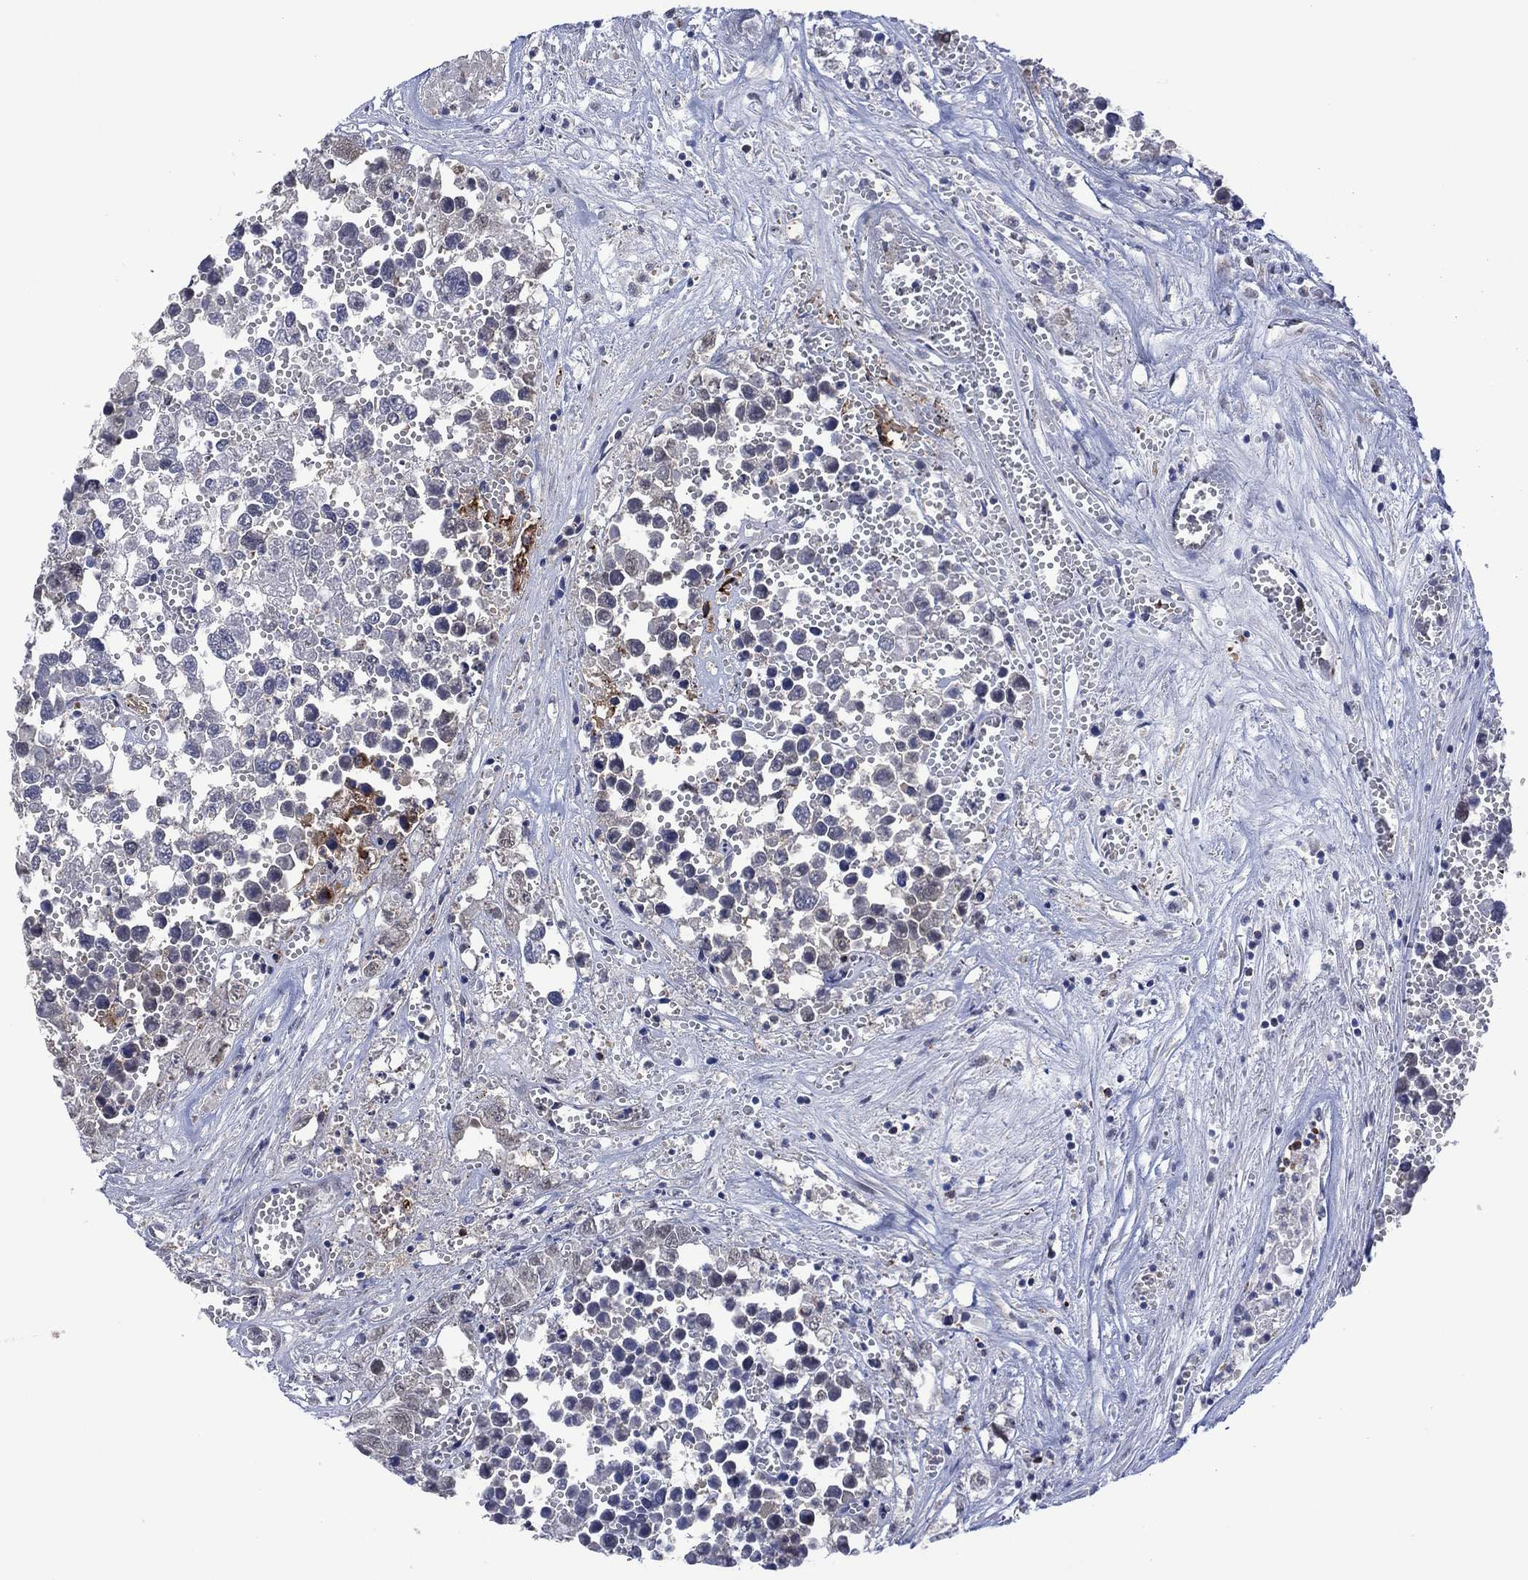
{"staining": {"intensity": "negative", "quantity": "none", "location": "none"}, "tissue": "testis cancer", "cell_type": "Tumor cells", "image_type": "cancer", "snomed": [{"axis": "morphology", "description": "Seminoma, NOS"}, {"axis": "morphology", "description": "Carcinoma, Embryonal, NOS"}, {"axis": "topography", "description": "Testis"}], "caption": "Immunohistochemistry of human testis cancer (seminoma) exhibits no staining in tumor cells.", "gene": "DPP4", "patient": {"sex": "male", "age": 22}}